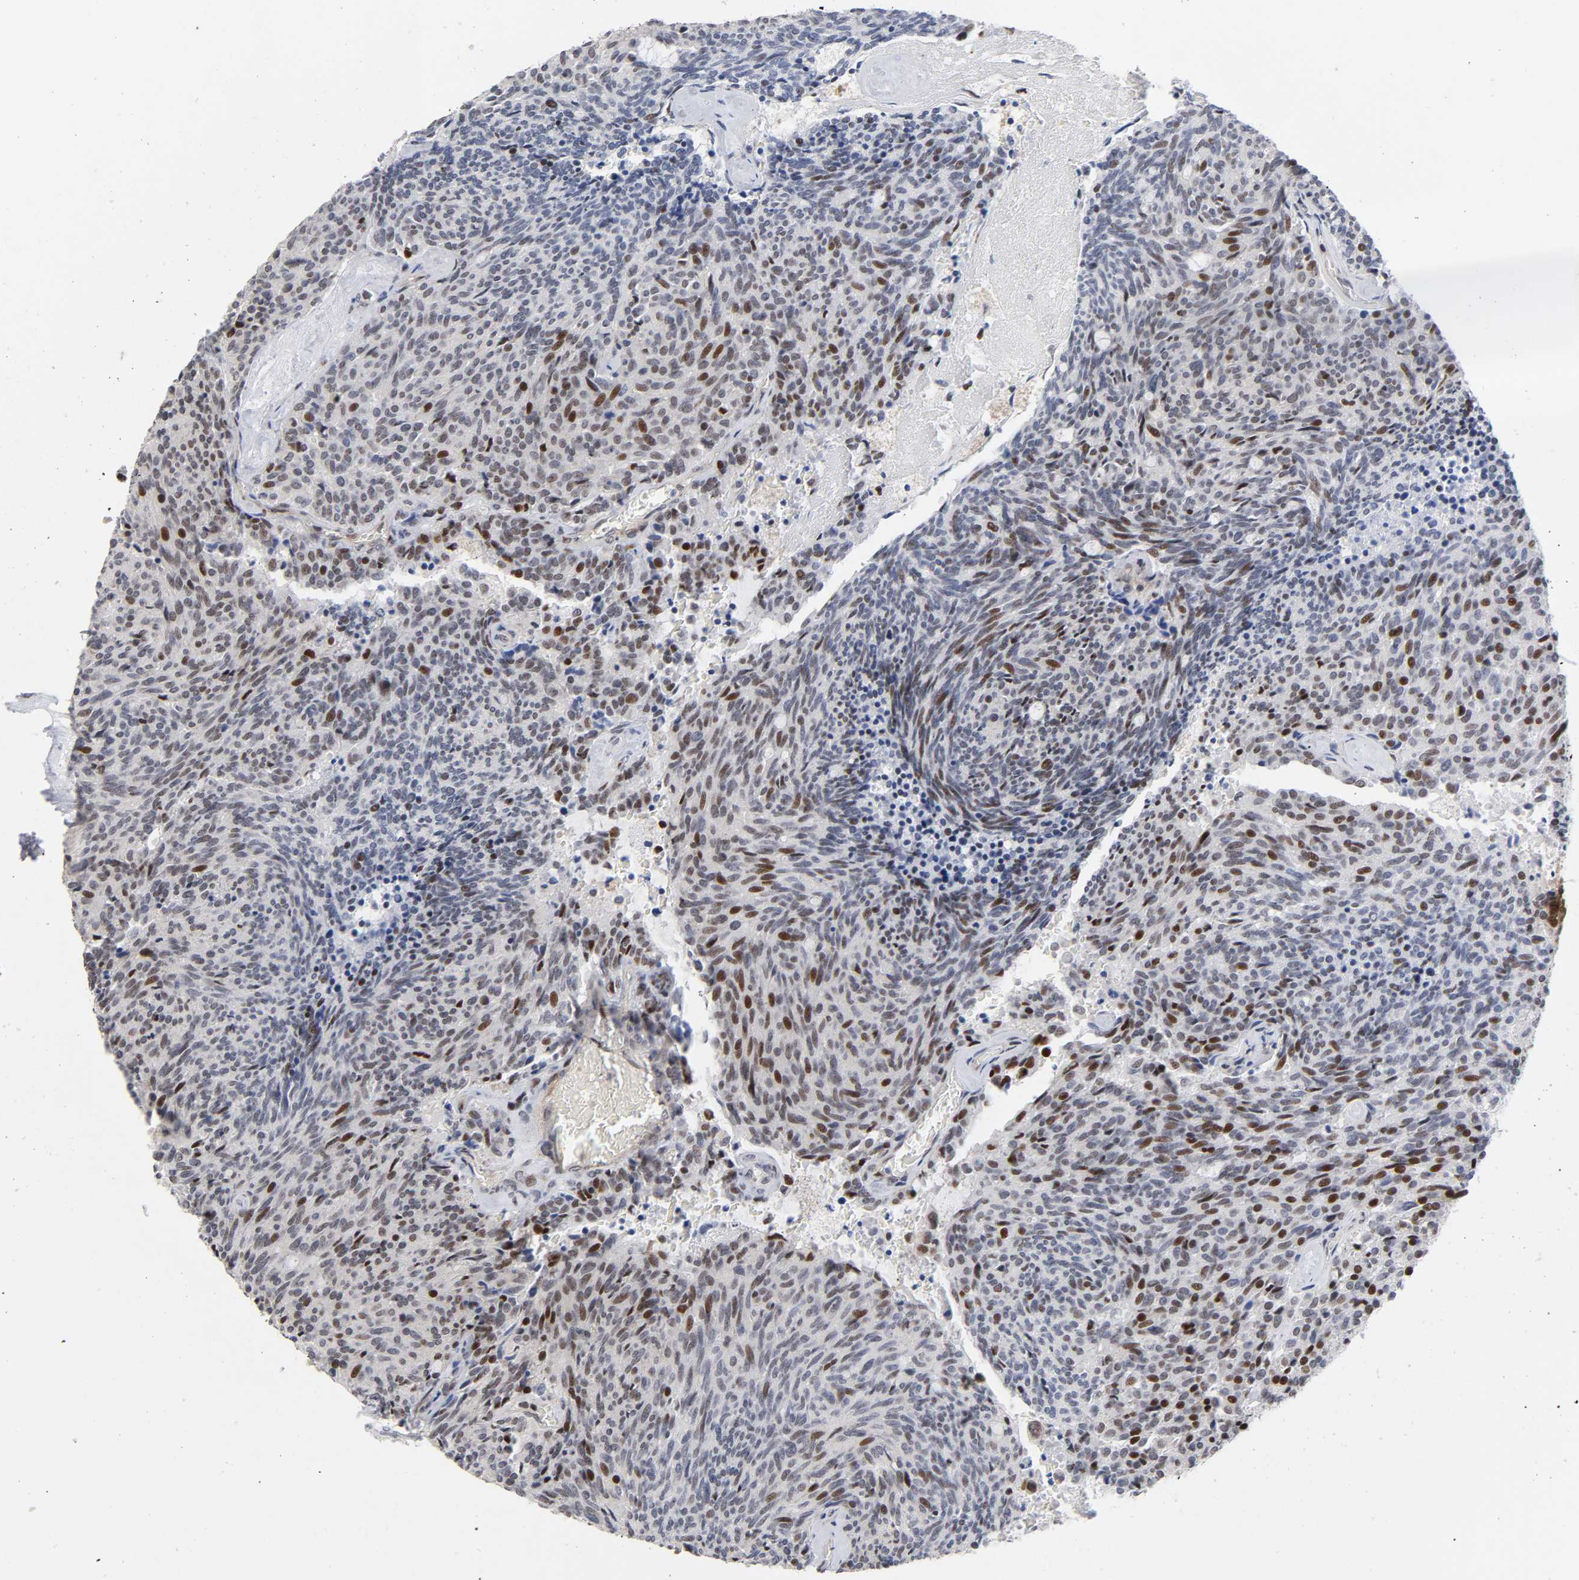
{"staining": {"intensity": "moderate", "quantity": "25%-75%", "location": "nuclear"}, "tissue": "carcinoid", "cell_type": "Tumor cells", "image_type": "cancer", "snomed": [{"axis": "morphology", "description": "Carcinoid, malignant, NOS"}, {"axis": "topography", "description": "Pancreas"}], "caption": "Brown immunohistochemical staining in carcinoid exhibits moderate nuclear positivity in approximately 25%-75% of tumor cells.", "gene": "STK38", "patient": {"sex": "female", "age": 54}}